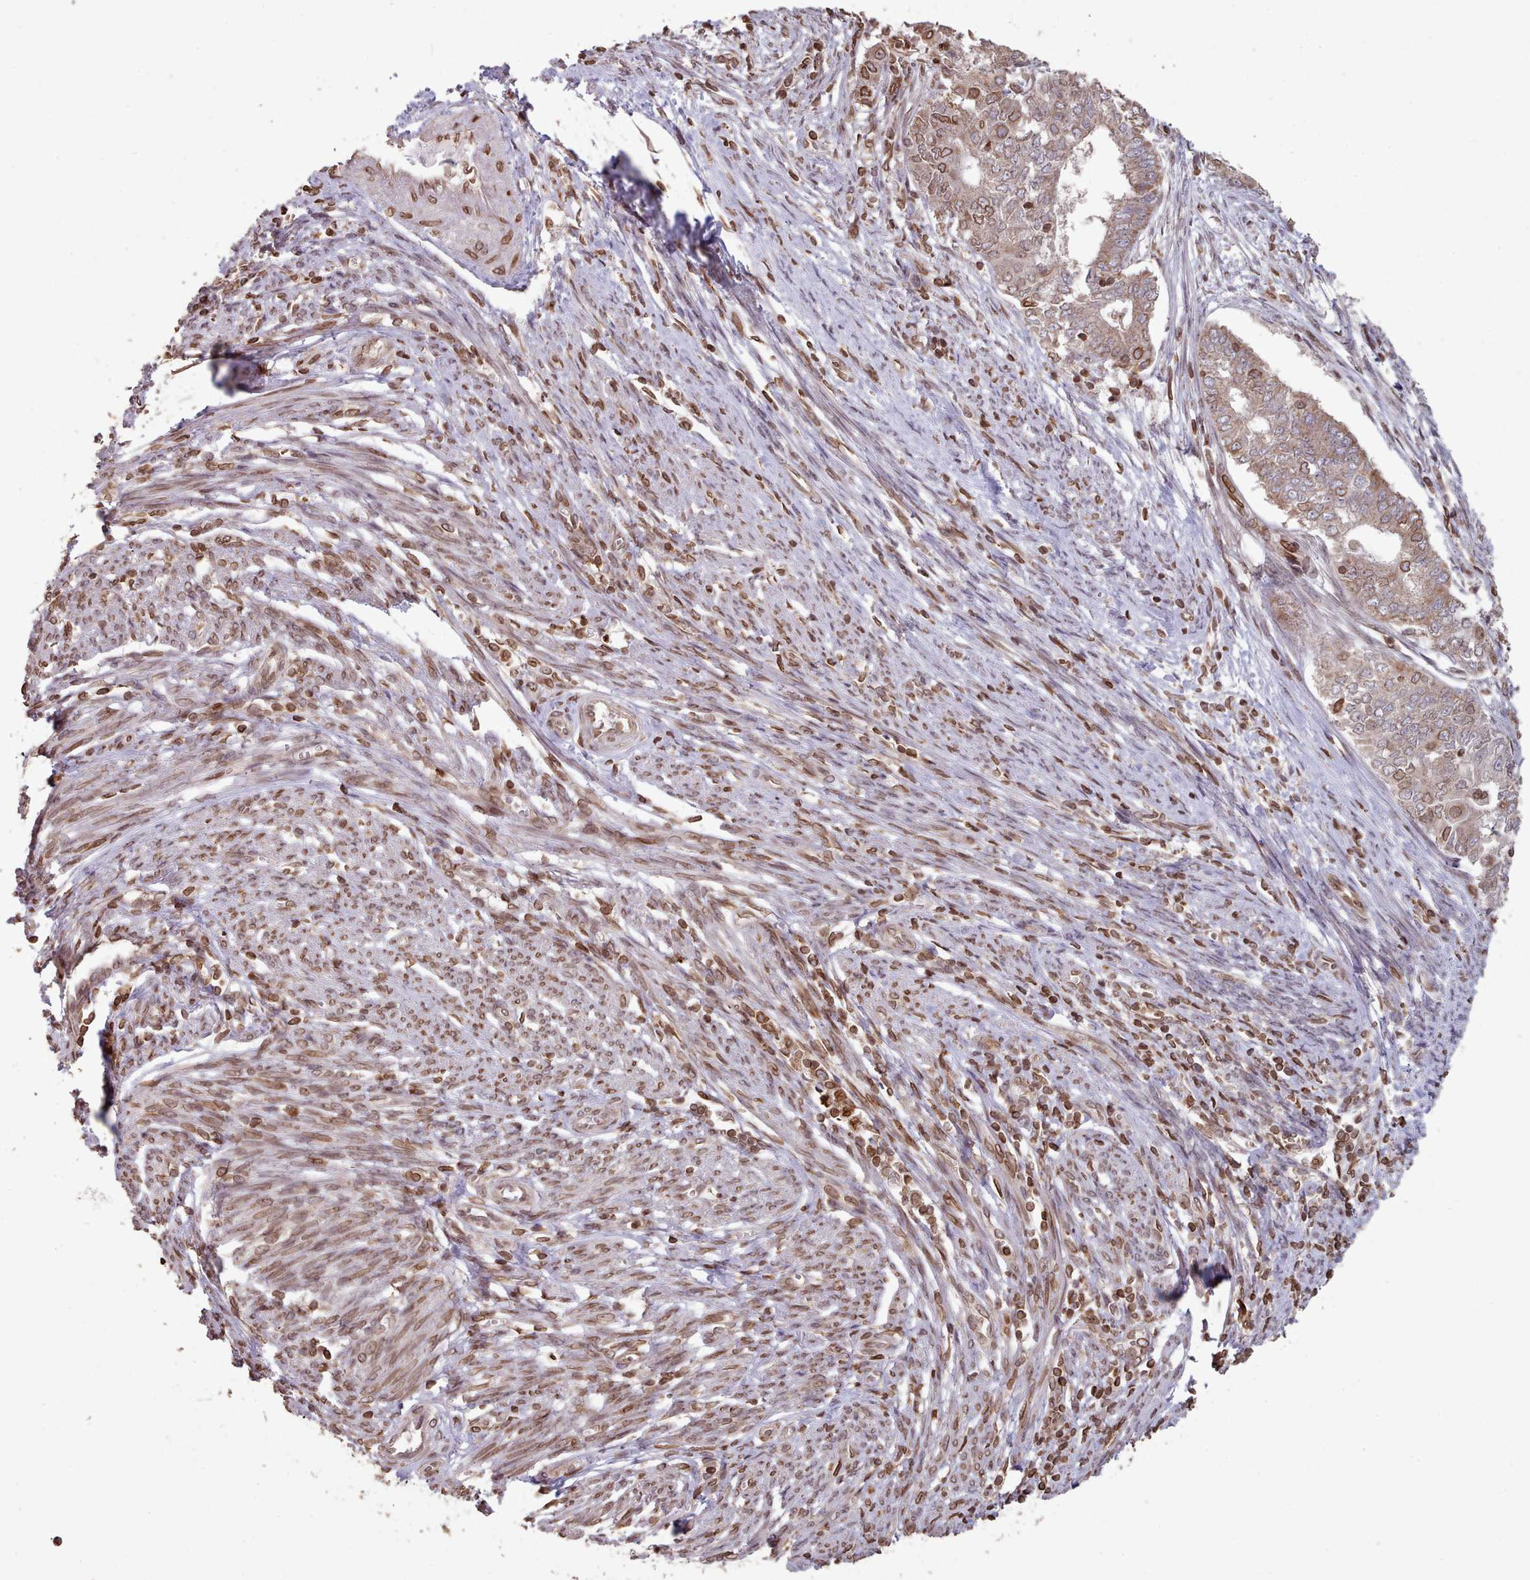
{"staining": {"intensity": "moderate", "quantity": ">75%", "location": "cytoplasmic/membranous,nuclear"}, "tissue": "endometrial cancer", "cell_type": "Tumor cells", "image_type": "cancer", "snomed": [{"axis": "morphology", "description": "Adenocarcinoma, NOS"}, {"axis": "topography", "description": "Endometrium"}], "caption": "DAB (3,3'-diaminobenzidine) immunohistochemical staining of adenocarcinoma (endometrial) demonstrates moderate cytoplasmic/membranous and nuclear protein expression in approximately >75% of tumor cells.", "gene": "TOR1AIP1", "patient": {"sex": "female", "age": 62}}